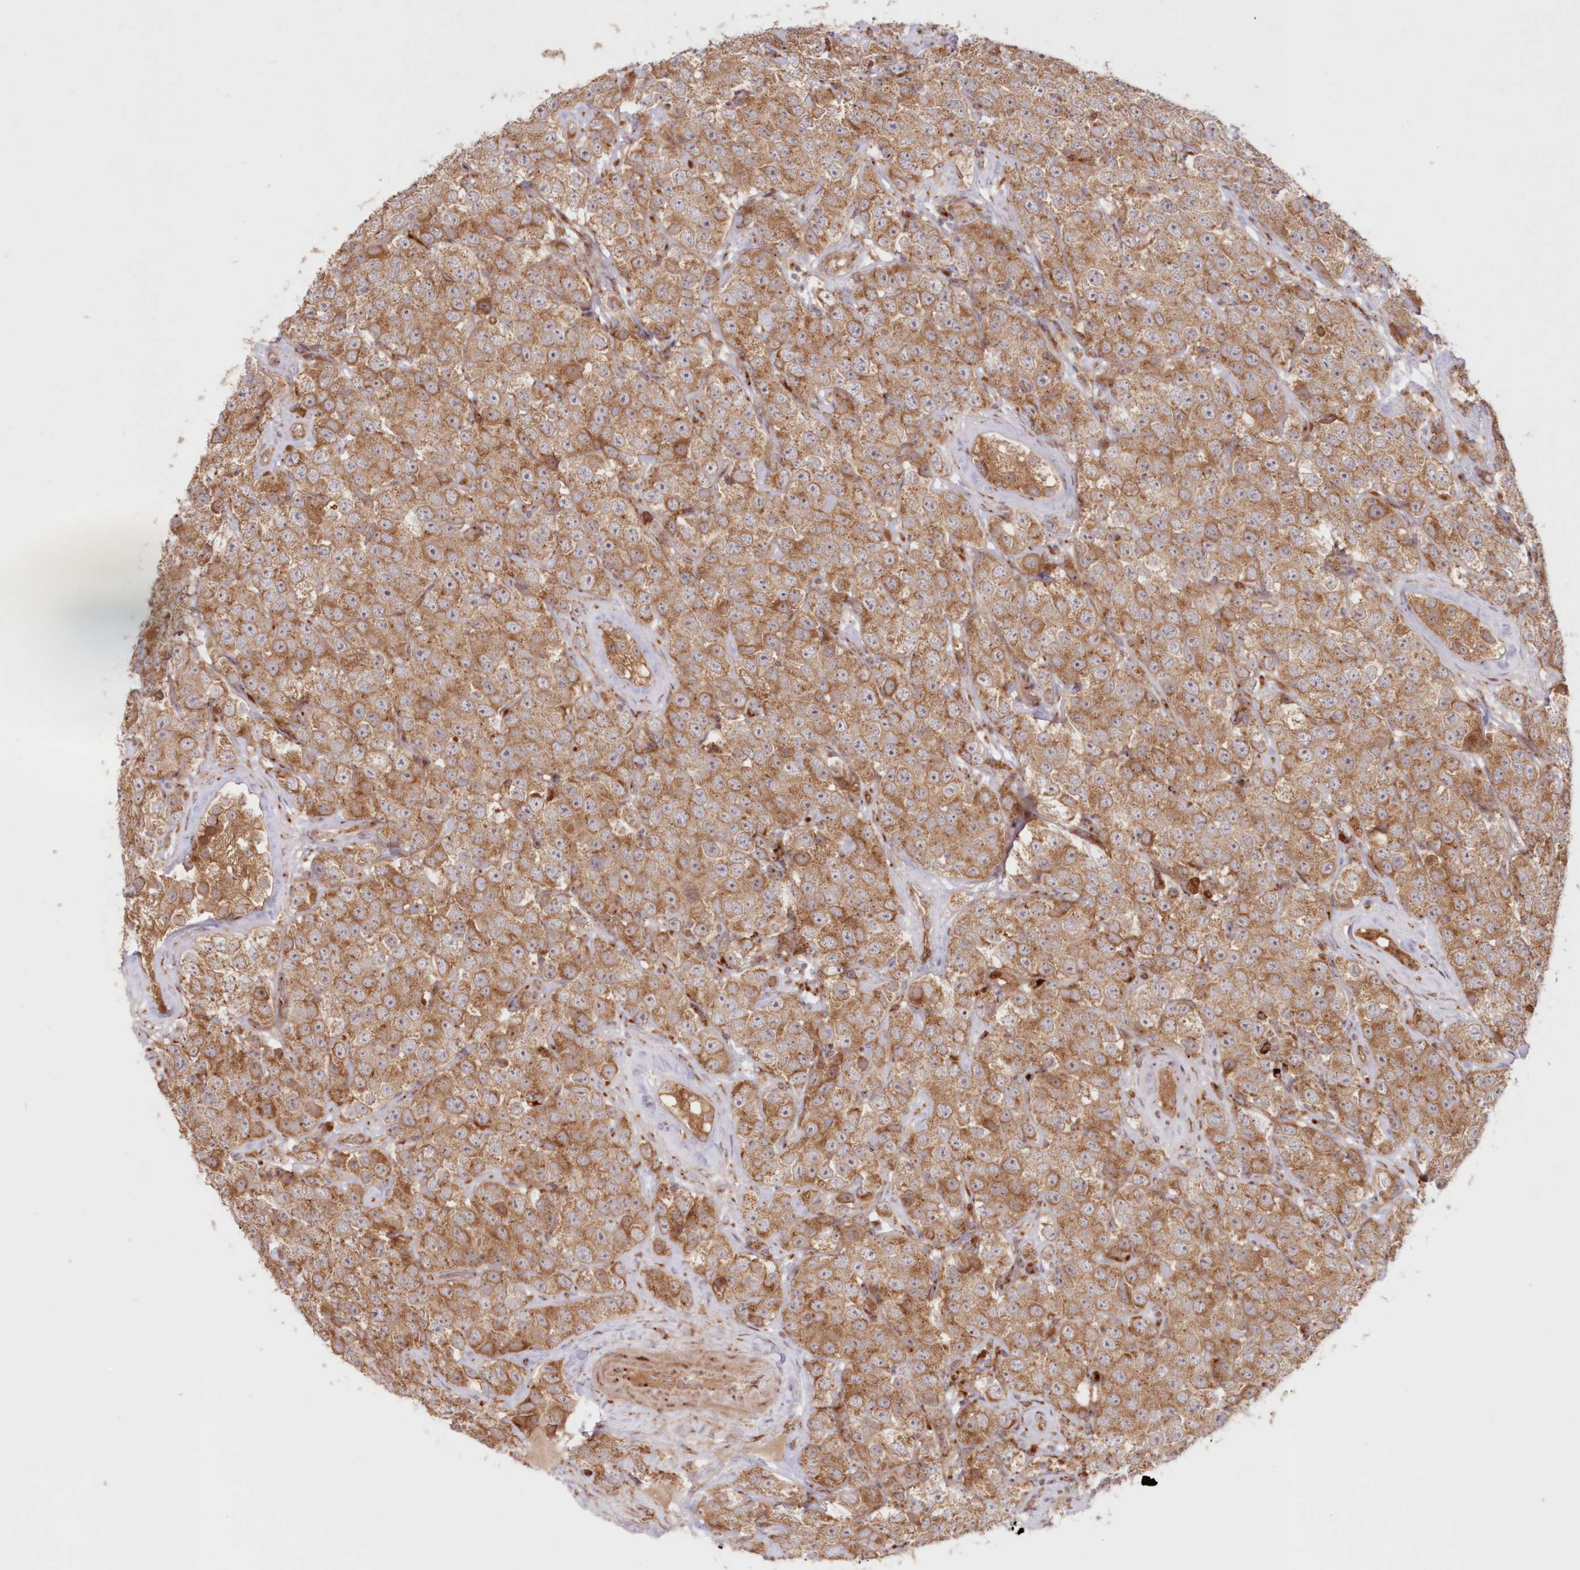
{"staining": {"intensity": "moderate", "quantity": ">75%", "location": "cytoplasmic/membranous"}, "tissue": "testis cancer", "cell_type": "Tumor cells", "image_type": "cancer", "snomed": [{"axis": "morphology", "description": "Seminoma, NOS"}, {"axis": "topography", "description": "Testis"}], "caption": "DAB immunohistochemical staining of testis cancer exhibits moderate cytoplasmic/membranous protein expression in approximately >75% of tumor cells.", "gene": "ABCC3", "patient": {"sex": "male", "age": 28}}